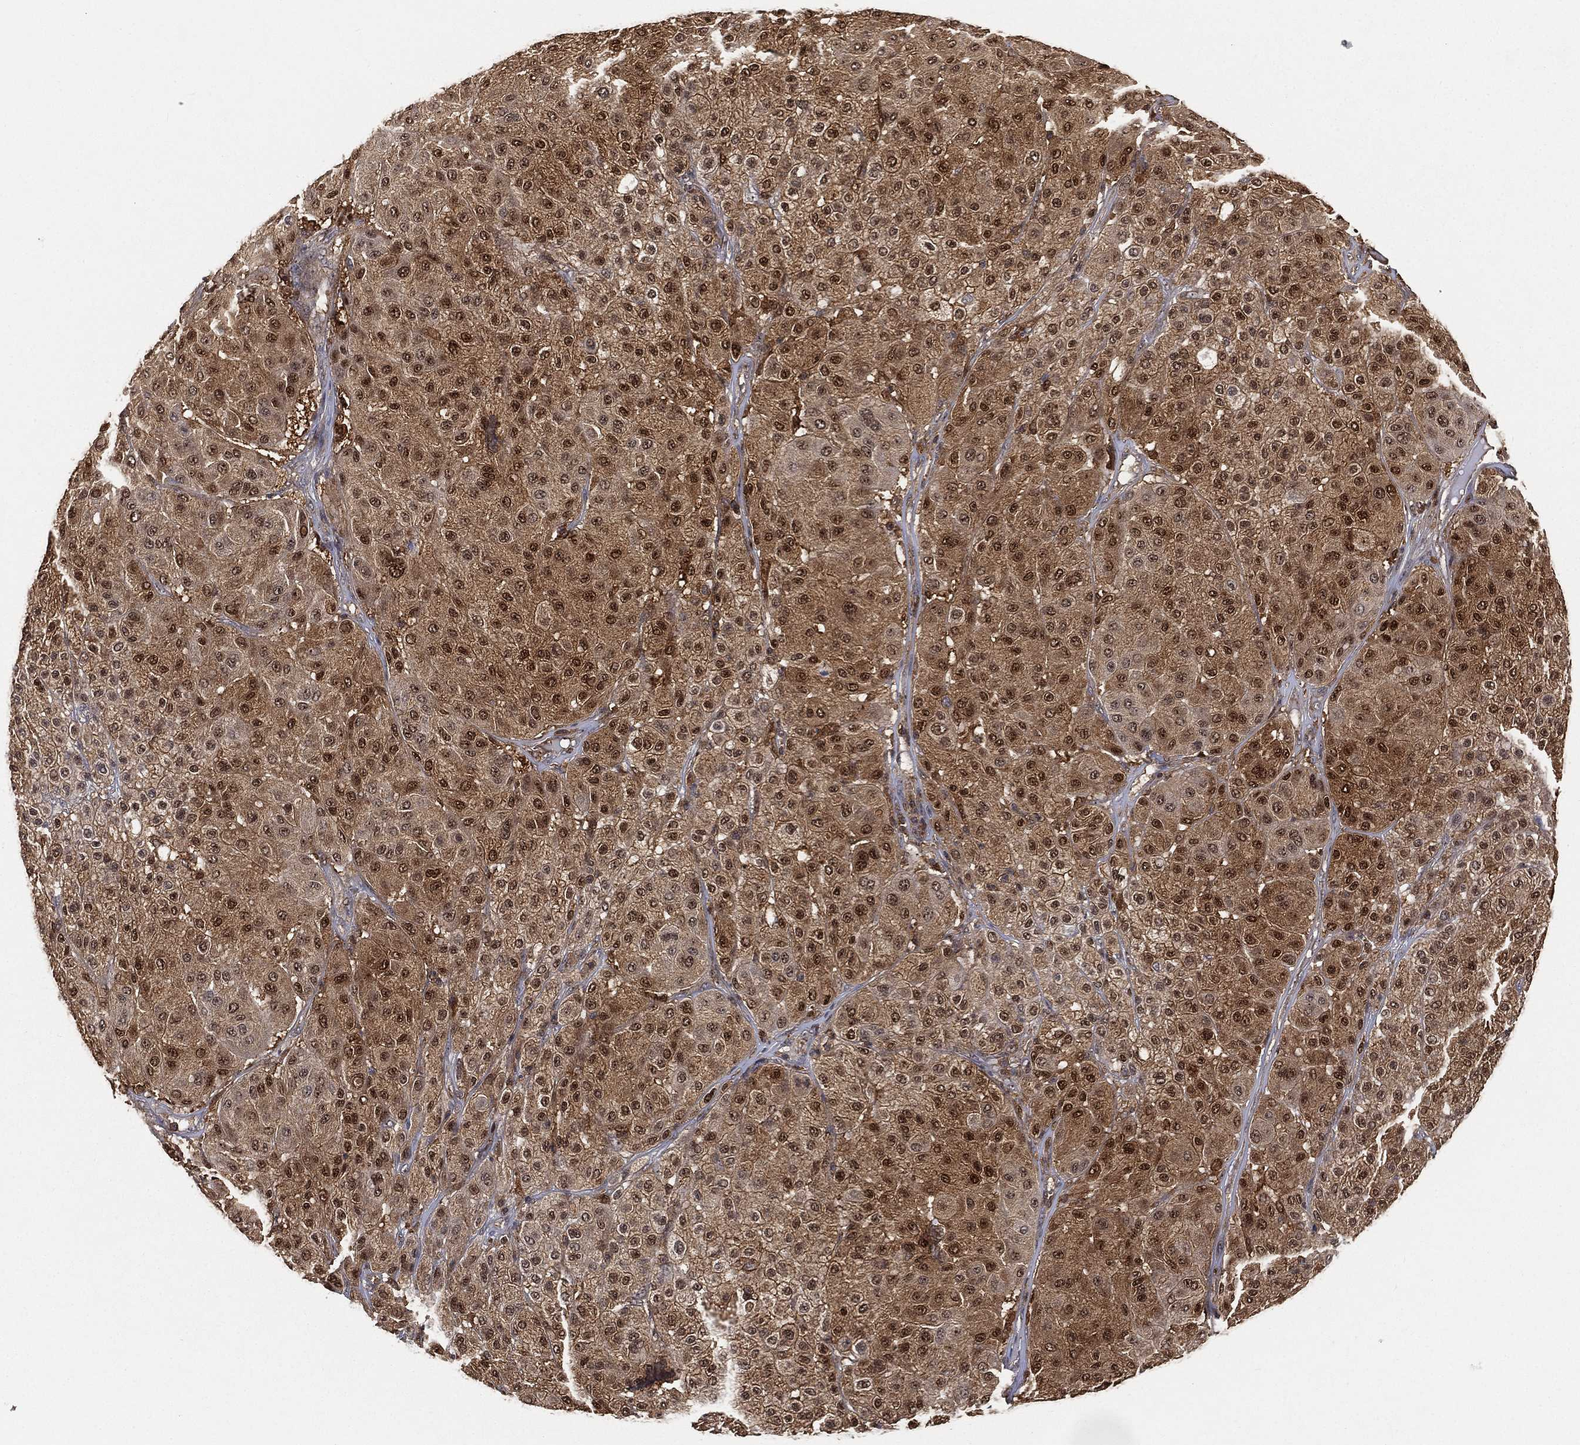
{"staining": {"intensity": "moderate", "quantity": ">75%", "location": "cytoplasmic/membranous,nuclear"}, "tissue": "melanoma", "cell_type": "Tumor cells", "image_type": "cancer", "snomed": [{"axis": "morphology", "description": "Malignant melanoma, Metastatic site"}, {"axis": "topography", "description": "Smooth muscle"}], "caption": "DAB immunohistochemical staining of melanoma displays moderate cytoplasmic/membranous and nuclear protein expression in about >75% of tumor cells.", "gene": "CRYL1", "patient": {"sex": "male", "age": 41}}